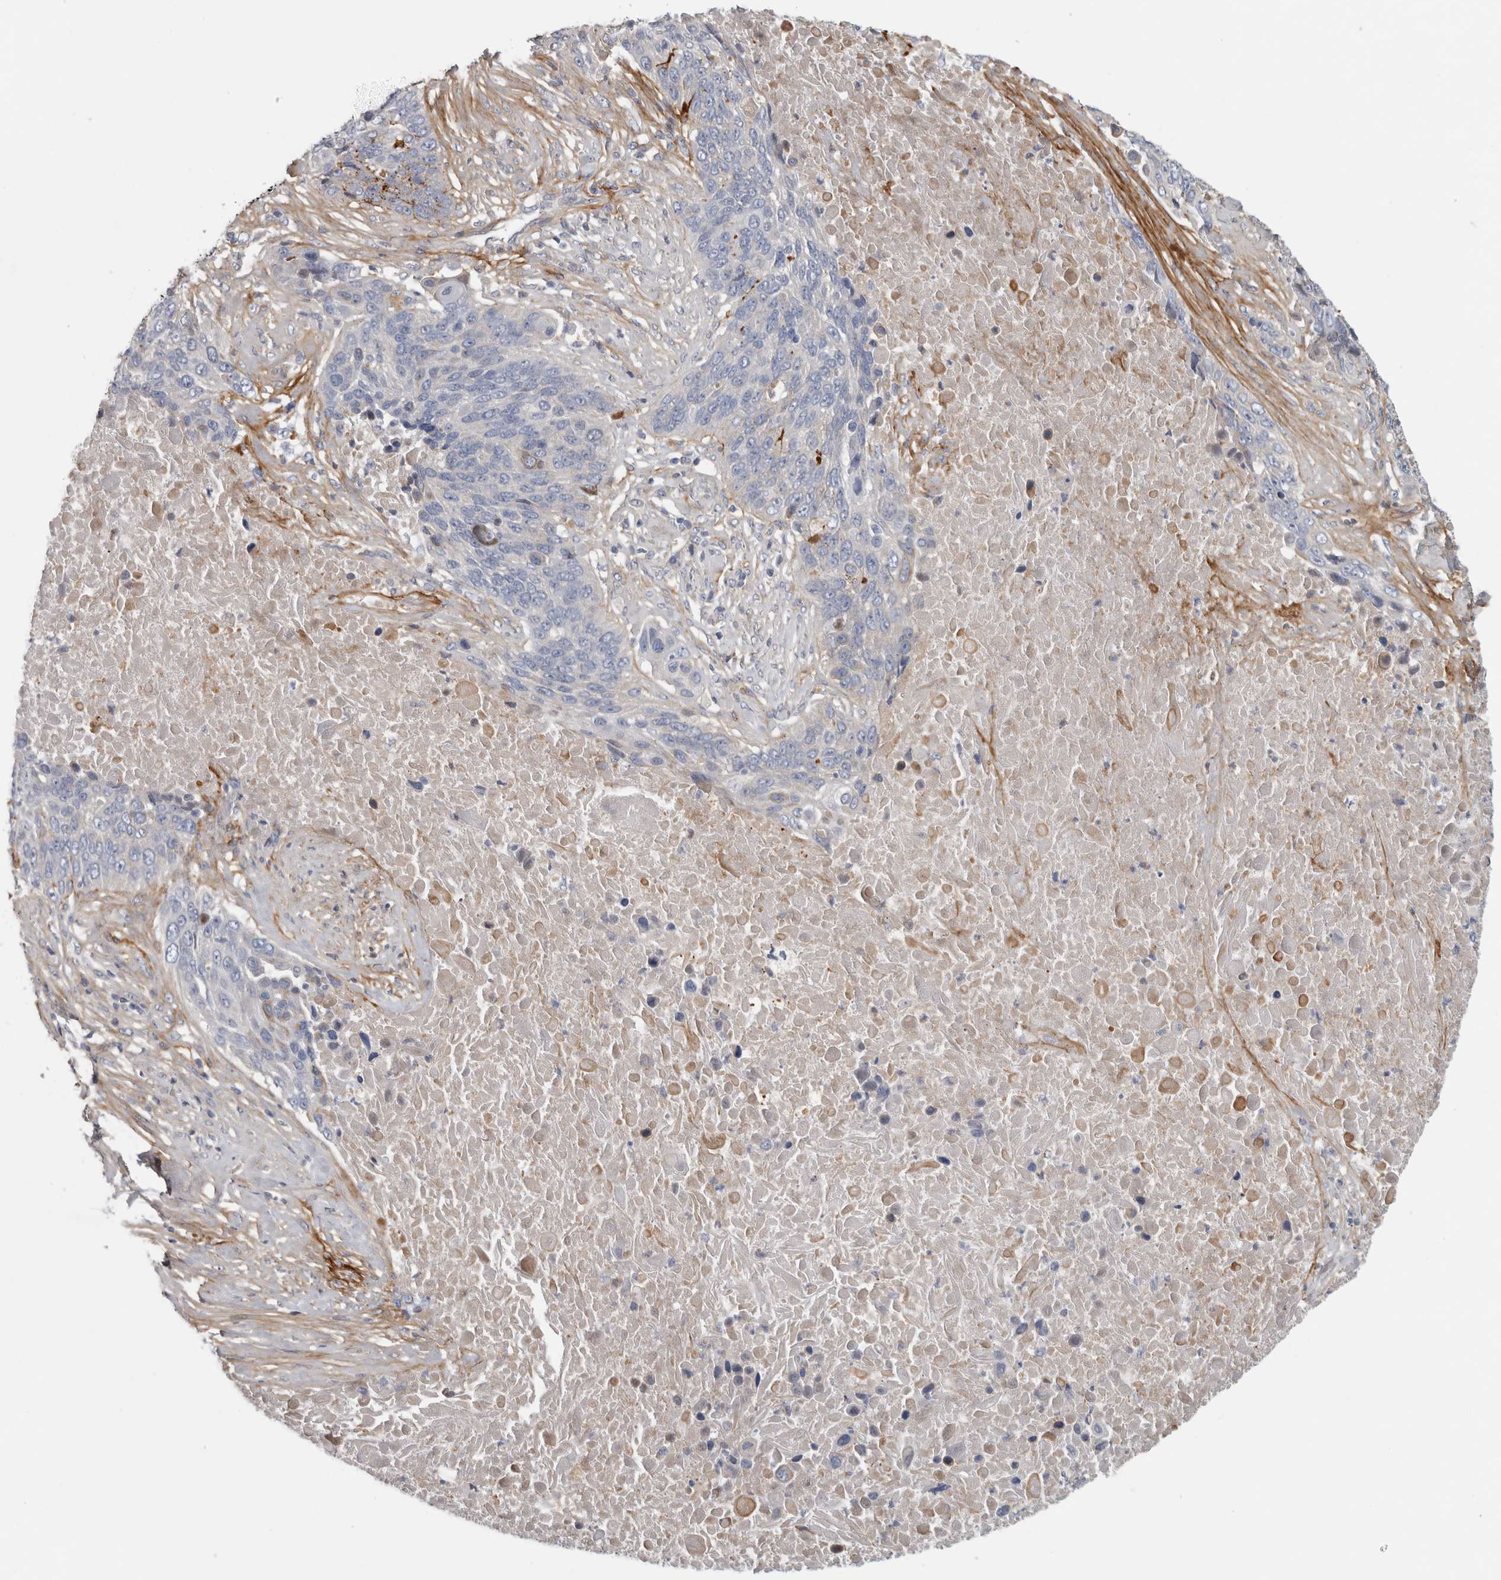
{"staining": {"intensity": "negative", "quantity": "none", "location": "none"}, "tissue": "lung cancer", "cell_type": "Tumor cells", "image_type": "cancer", "snomed": [{"axis": "morphology", "description": "Squamous cell carcinoma, NOS"}, {"axis": "topography", "description": "Lung"}], "caption": "Protein analysis of lung cancer exhibits no significant expression in tumor cells.", "gene": "ATXN2", "patient": {"sex": "male", "age": 66}}